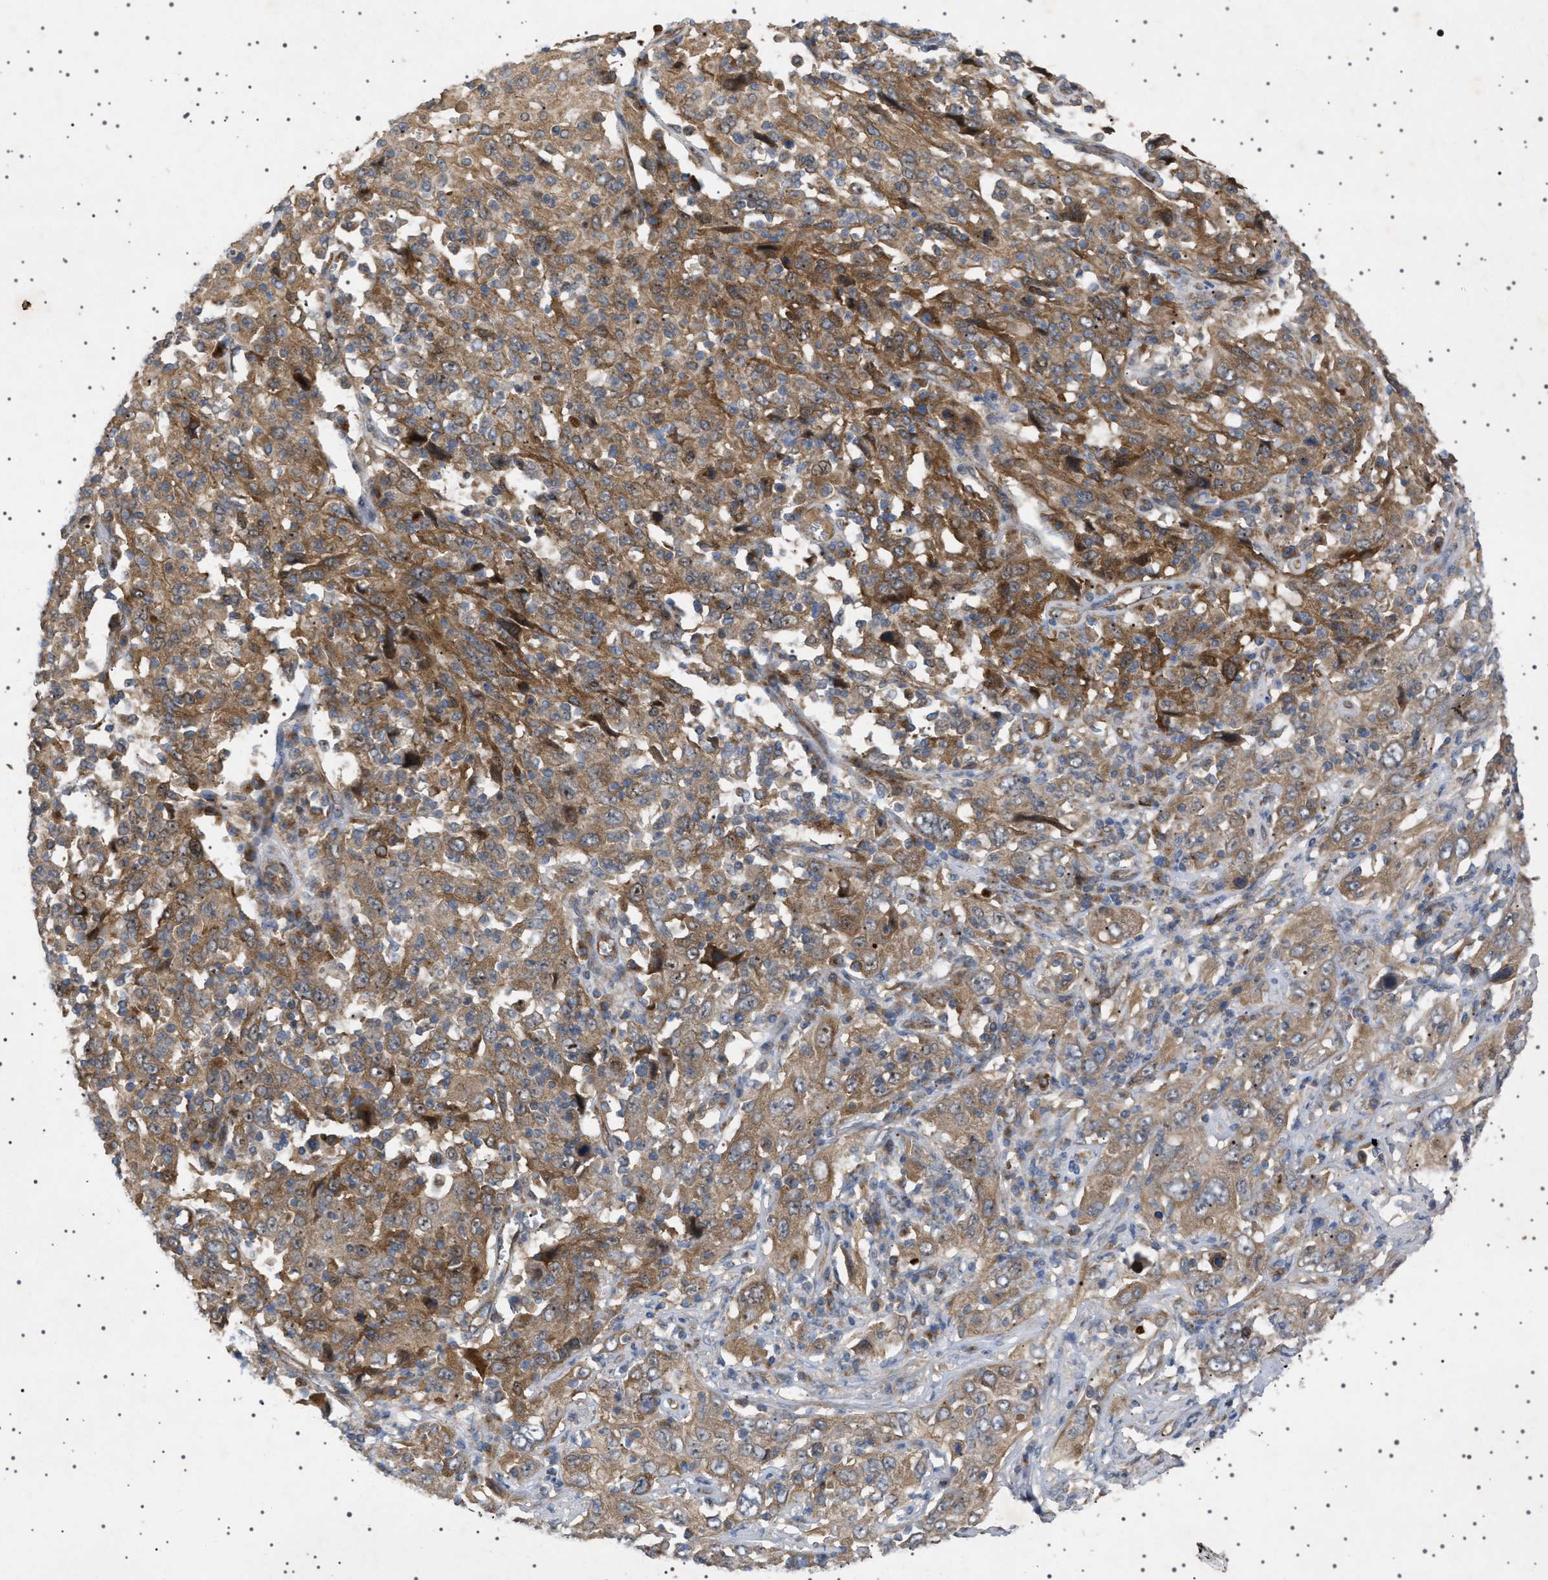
{"staining": {"intensity": "moderate", "quantity": ">75%", "location": "cytoplasmic/membranous"}, "tissue": "cervical cancer", "cell_type": "Tumor cells", "image_type": "cancer", "snomed": [{"axis": "morphology", "description": "Squamous cell carcinoma, NOS"}, {"axis": "topography", "description": "Cervix"}], "caption": "An immunohistochemistry (IHC) image of tumor tissue is shown. Protein staining in brown highlights moderate cytoplasmic/membranous positivity in cervical squamous cell carcinoma within tumor cells.", "gene": "CCDC186", "patient": {"sex": "female", "age": 46}}